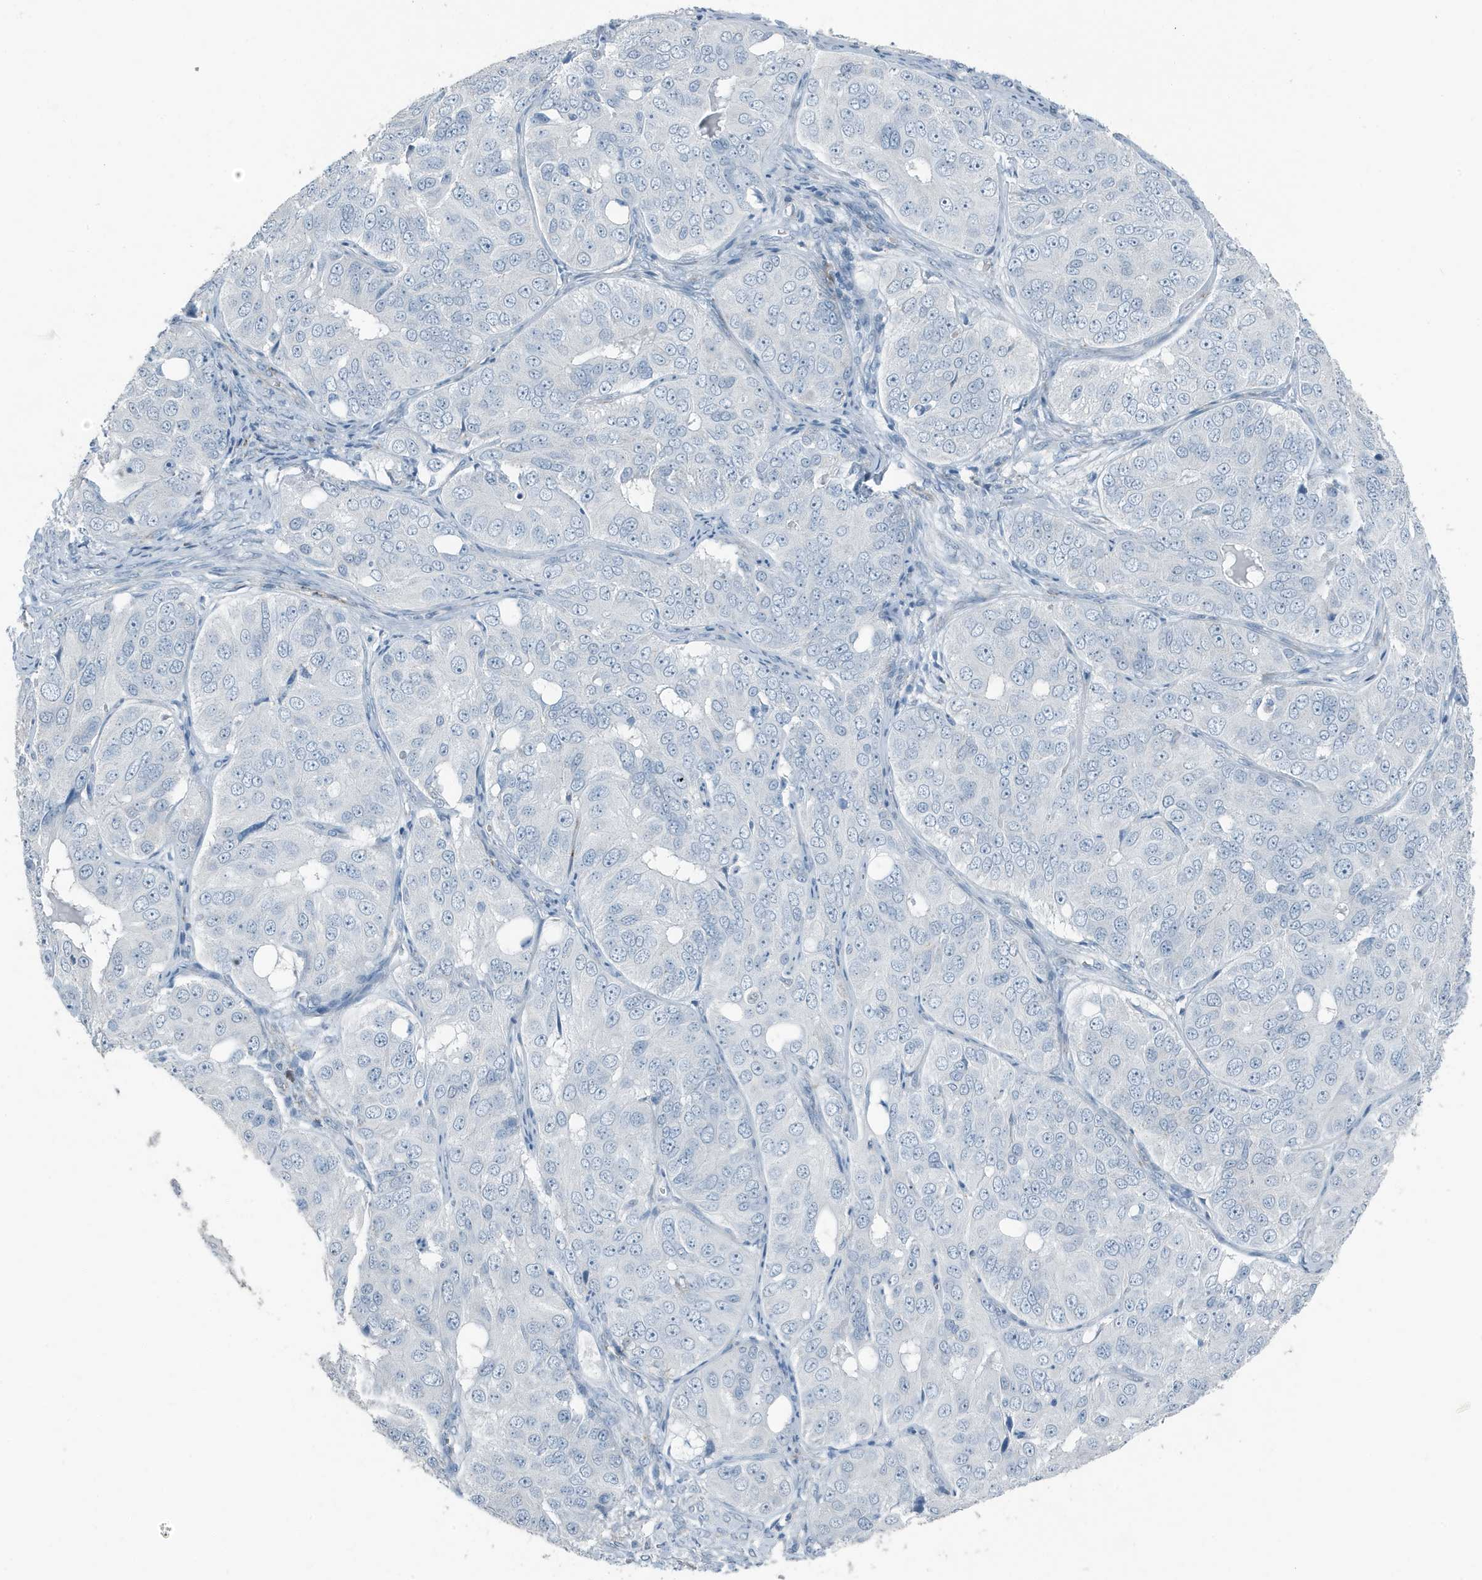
{"staining": {"intensity": "negative", "quantity": "none", "location": "none"}, "tissue": "ovarian cancer", "cell_type": "Tumor cells", "image_type": "cancer", "snomed": [{"axis": "morphology", "description": "Carcinoma, endometroid"}, {"axis": "topography", "description": "Ovary"}], "caption": "Immunohistochemistry image of ovarian cancer stained for a protein (brown), which demonstrates no staining in tumor cells. (DAB (3,3'-diaminobenzidine) IHC, high magnification).", "gene": "FAM162A", "patient": {"sex": "female", "age": 51}}